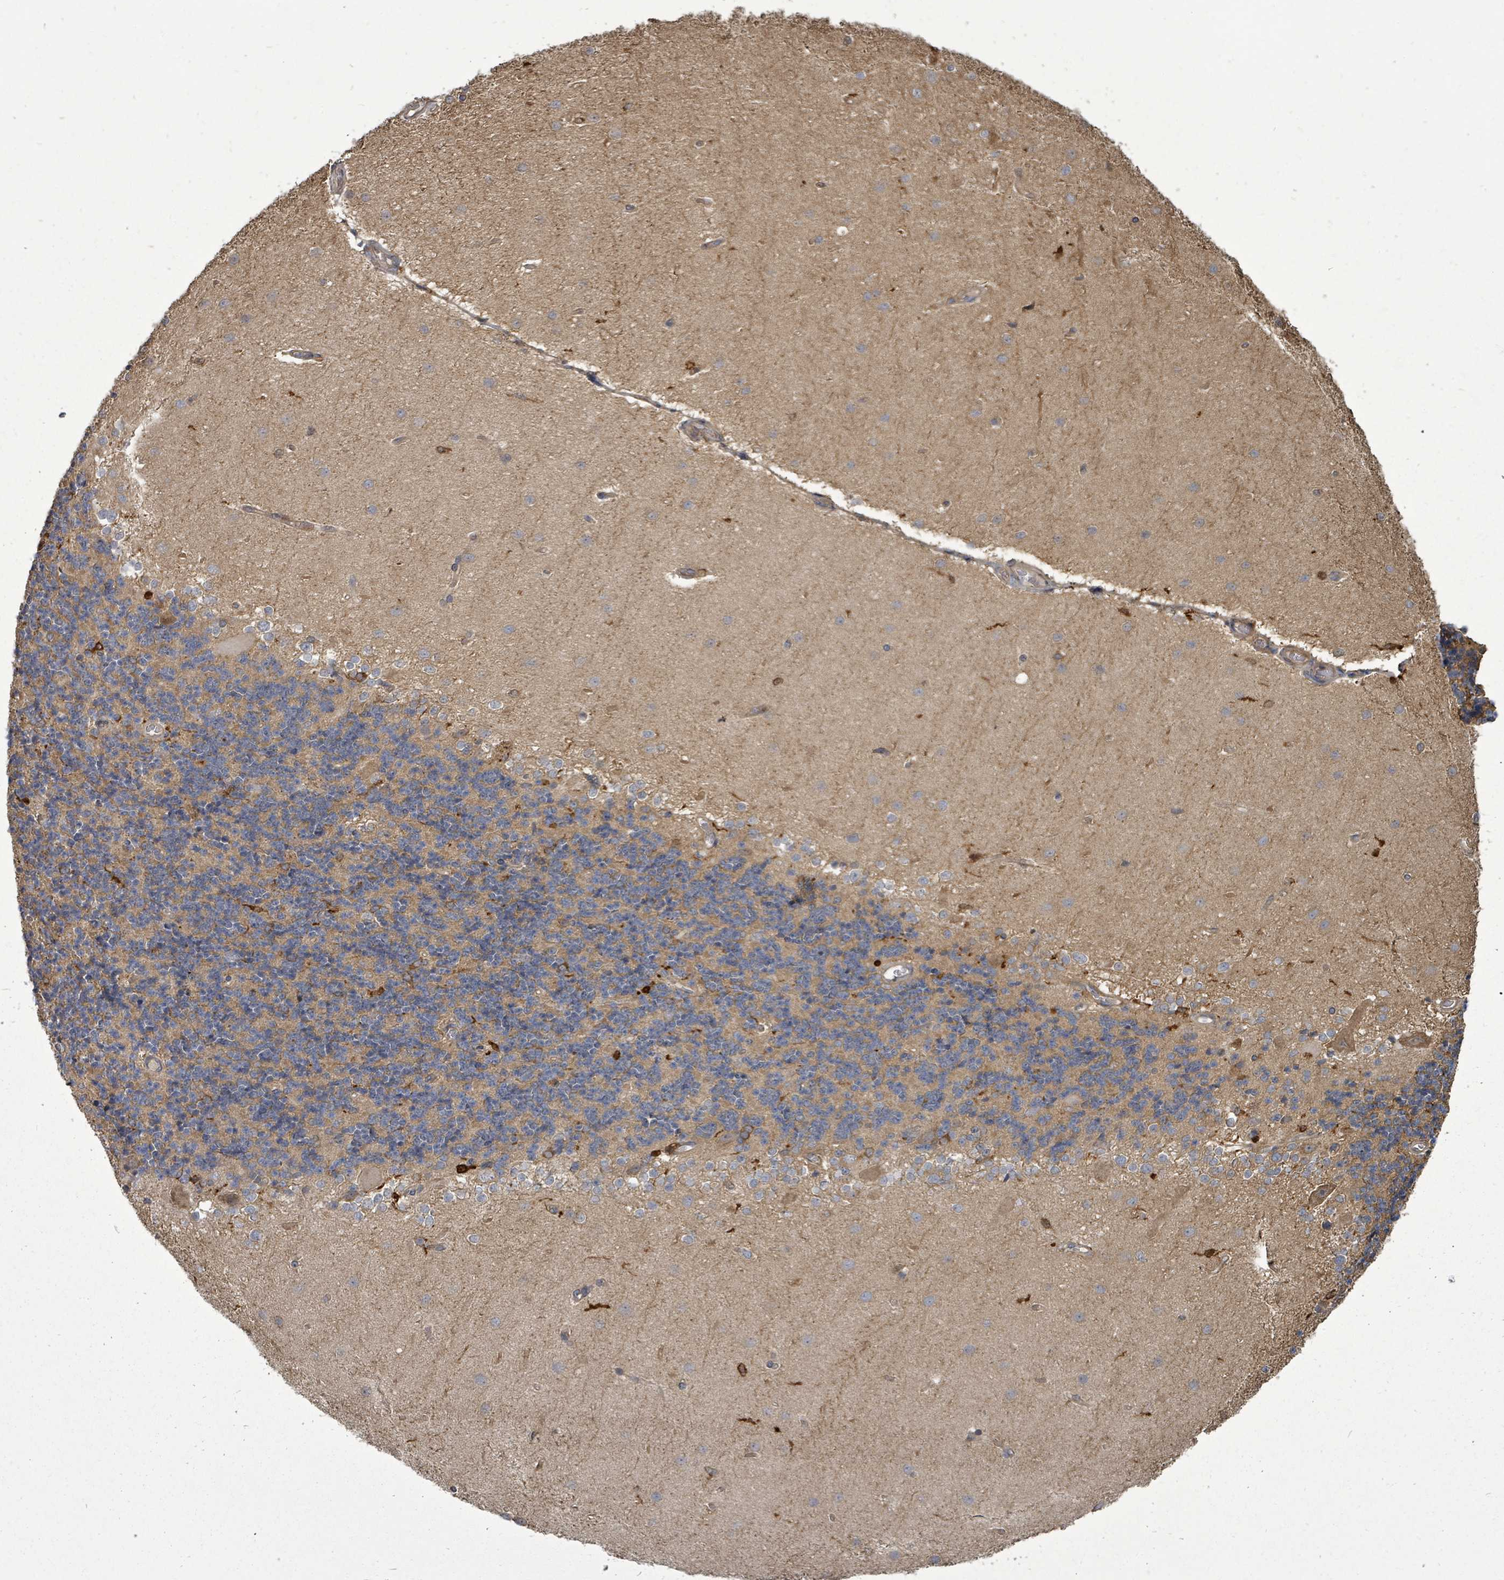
{"staining": {"intensity": "moderate", "quantity": "25%-75%", "location": "cytoplasmic/membranous"}, "tissue": "cerebellum", "cell_type": "Cells in granular layer", "image_type": "normal", "snomed": [{"axis": "morphology", "description": "Normal tissue, NOS"}, {"axis": "topography", "description": "Cerebellum"}], "caption": "IHC histopathology image of benign cerebellum: cerebellum stained using IHC reveals medium levels of moderate protein expression localized specifically in the cytoplasmic/membranous of cells in granular layer, appearing as a cytoplasmic/membranous brown color.", "gene": "EIF3CL", "patient": {"sex": "female", "age": 29}}